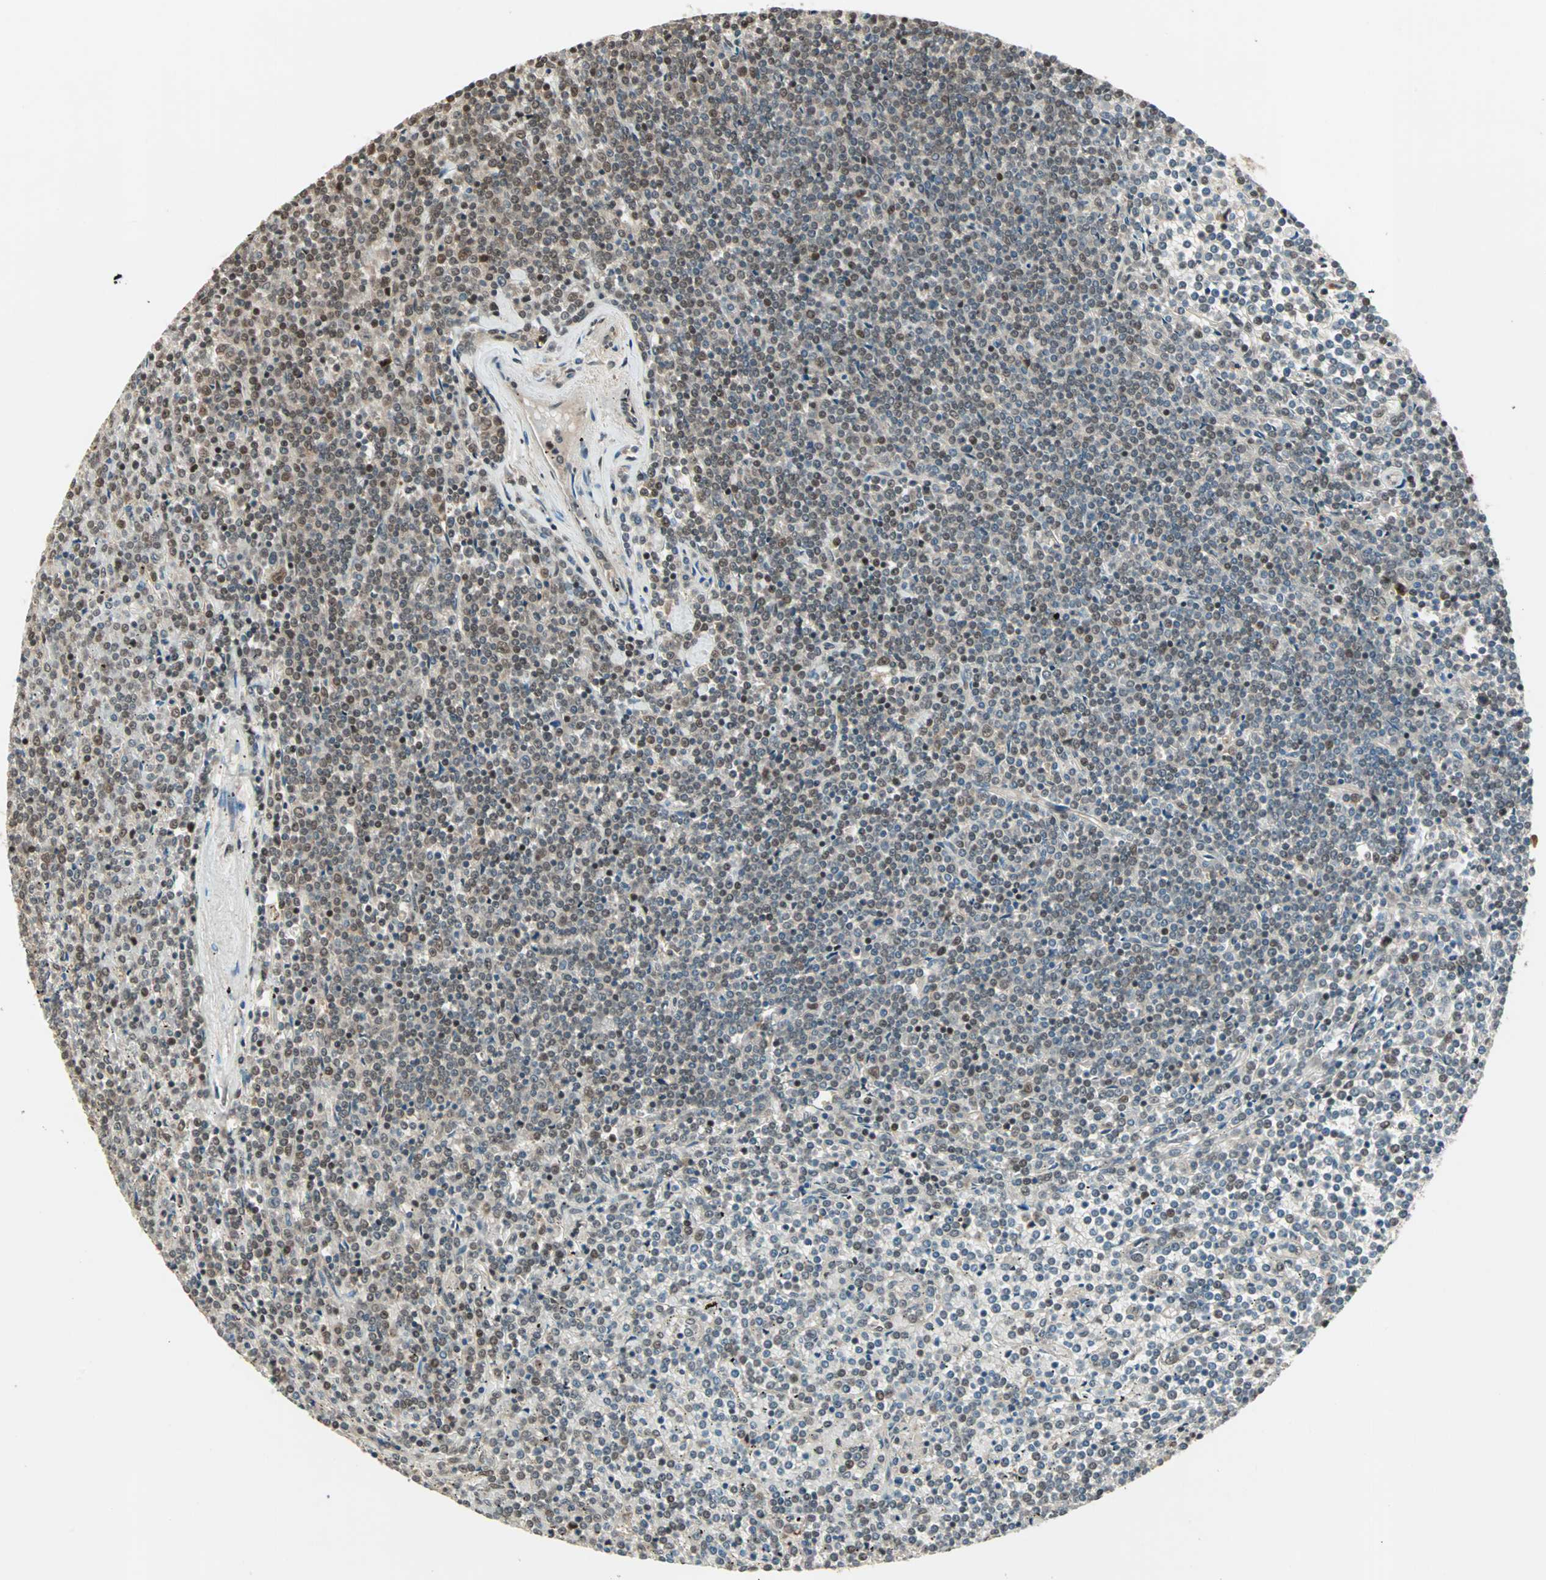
{"staining": {"intensity": "weak", "quantity": "25%-75%", "location": "nuclear"}, "tissue": "lymphoma", "cell_type": "Tumor cells", "image_type": "cancer", "snomed": [{"axis": "morphology", "description": "Malignant lymphoma, non-Hodgkin's type, Low grade"}, {"axis": "topography", "description": "Spleen"}], "caption": "IHC of malignant lymphoma, non-Hodgkin's type (low-grade) reveals low levels of weak nuclear positivity in approximately 25%-75% of tumor cells.", "gene": "ZNF701", "patient": {"sex": "female", "age": 19}}